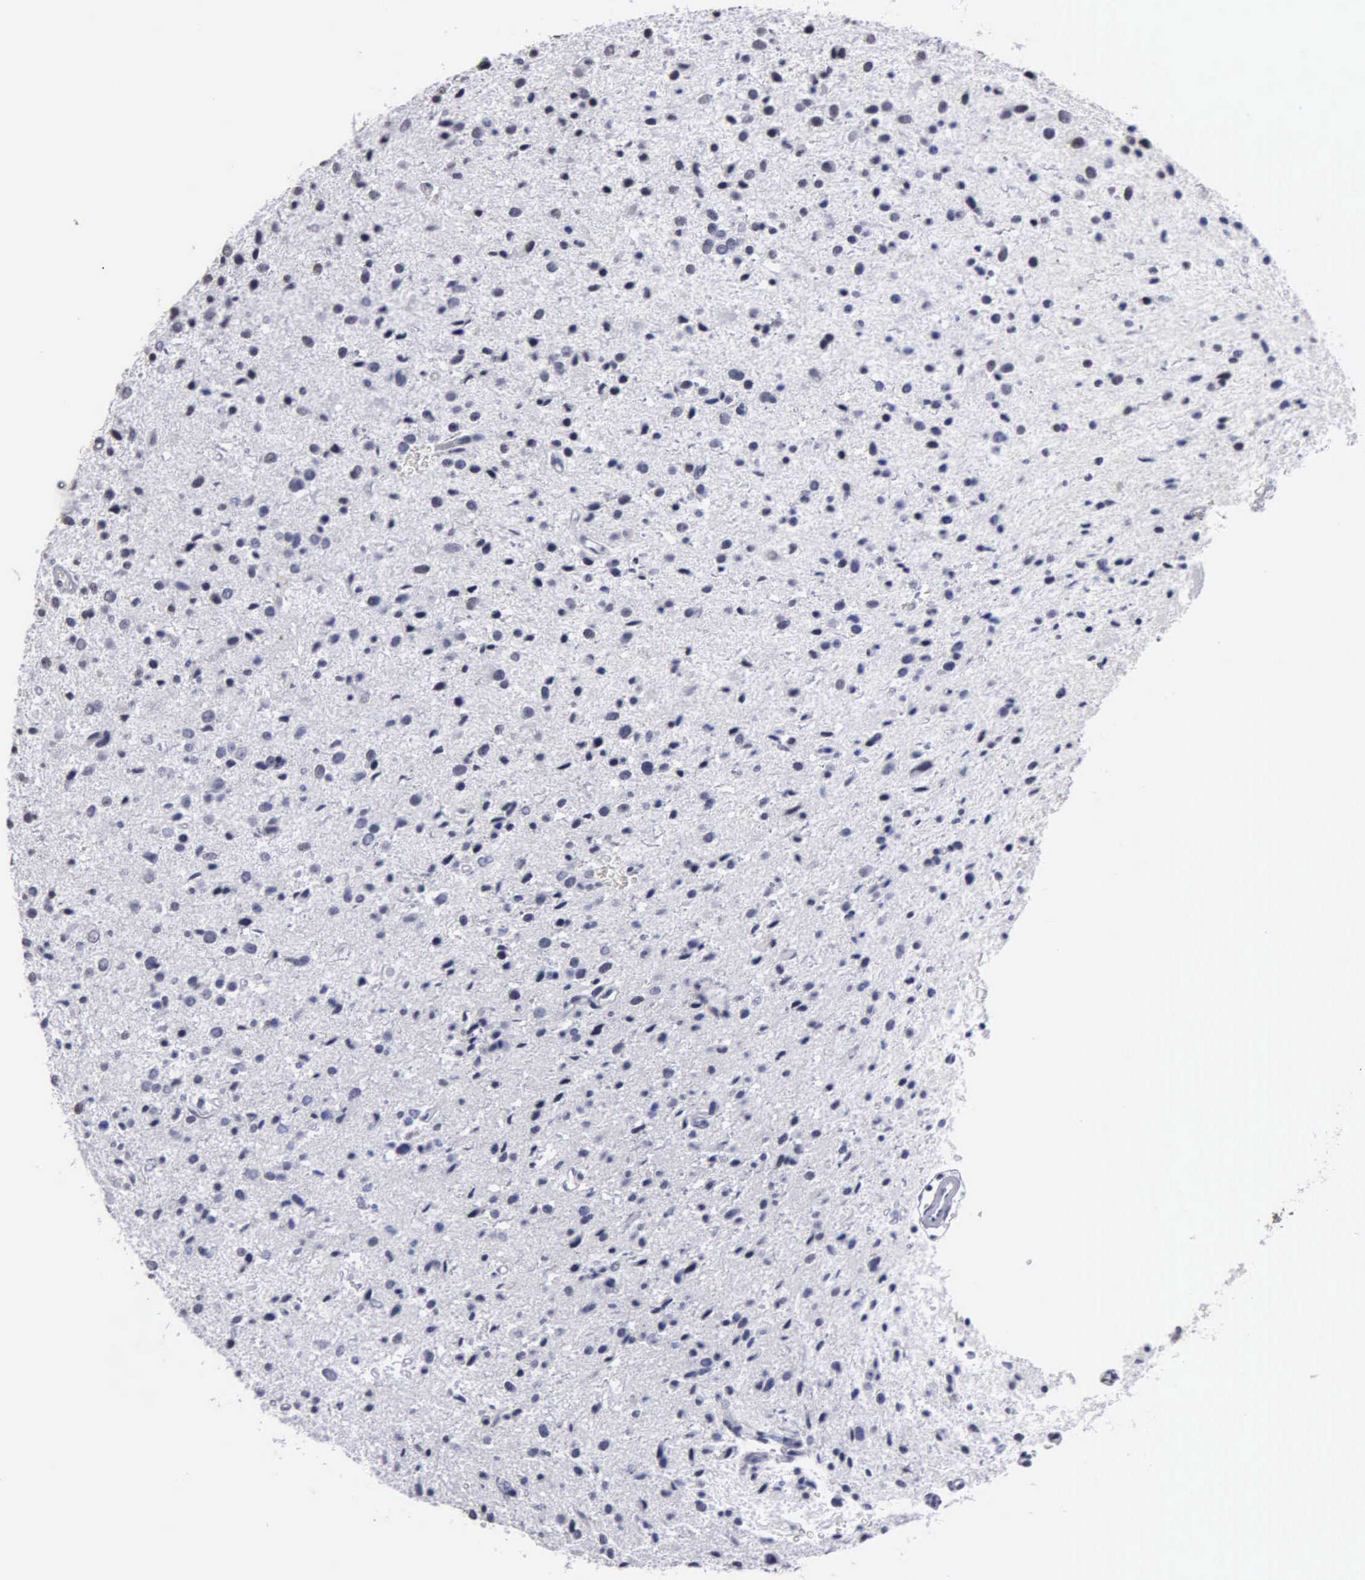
{"staining": {"intensity": "negative", "quantity": "none", "location": "none"}, "tissue": "glioma", "cell_type": "Tumor cells", "image_type": "cancer", "snomed": [{"axis": "morphology", "description": "Glioma, malignant, Low grade"}, {"axis": "topography", "description": "Brain"}], "caption": "An immunohistochemistry (IHC) image of glioma is shown. There is no staining in tumor cells of glioma. Brightfield microscopy of immunohistochemistry stained with DAB (brown) and hematoxylin (blue), captured at high magnification.", "gene": "UPB1", "patient": {"sex": "female", "age": 46}}